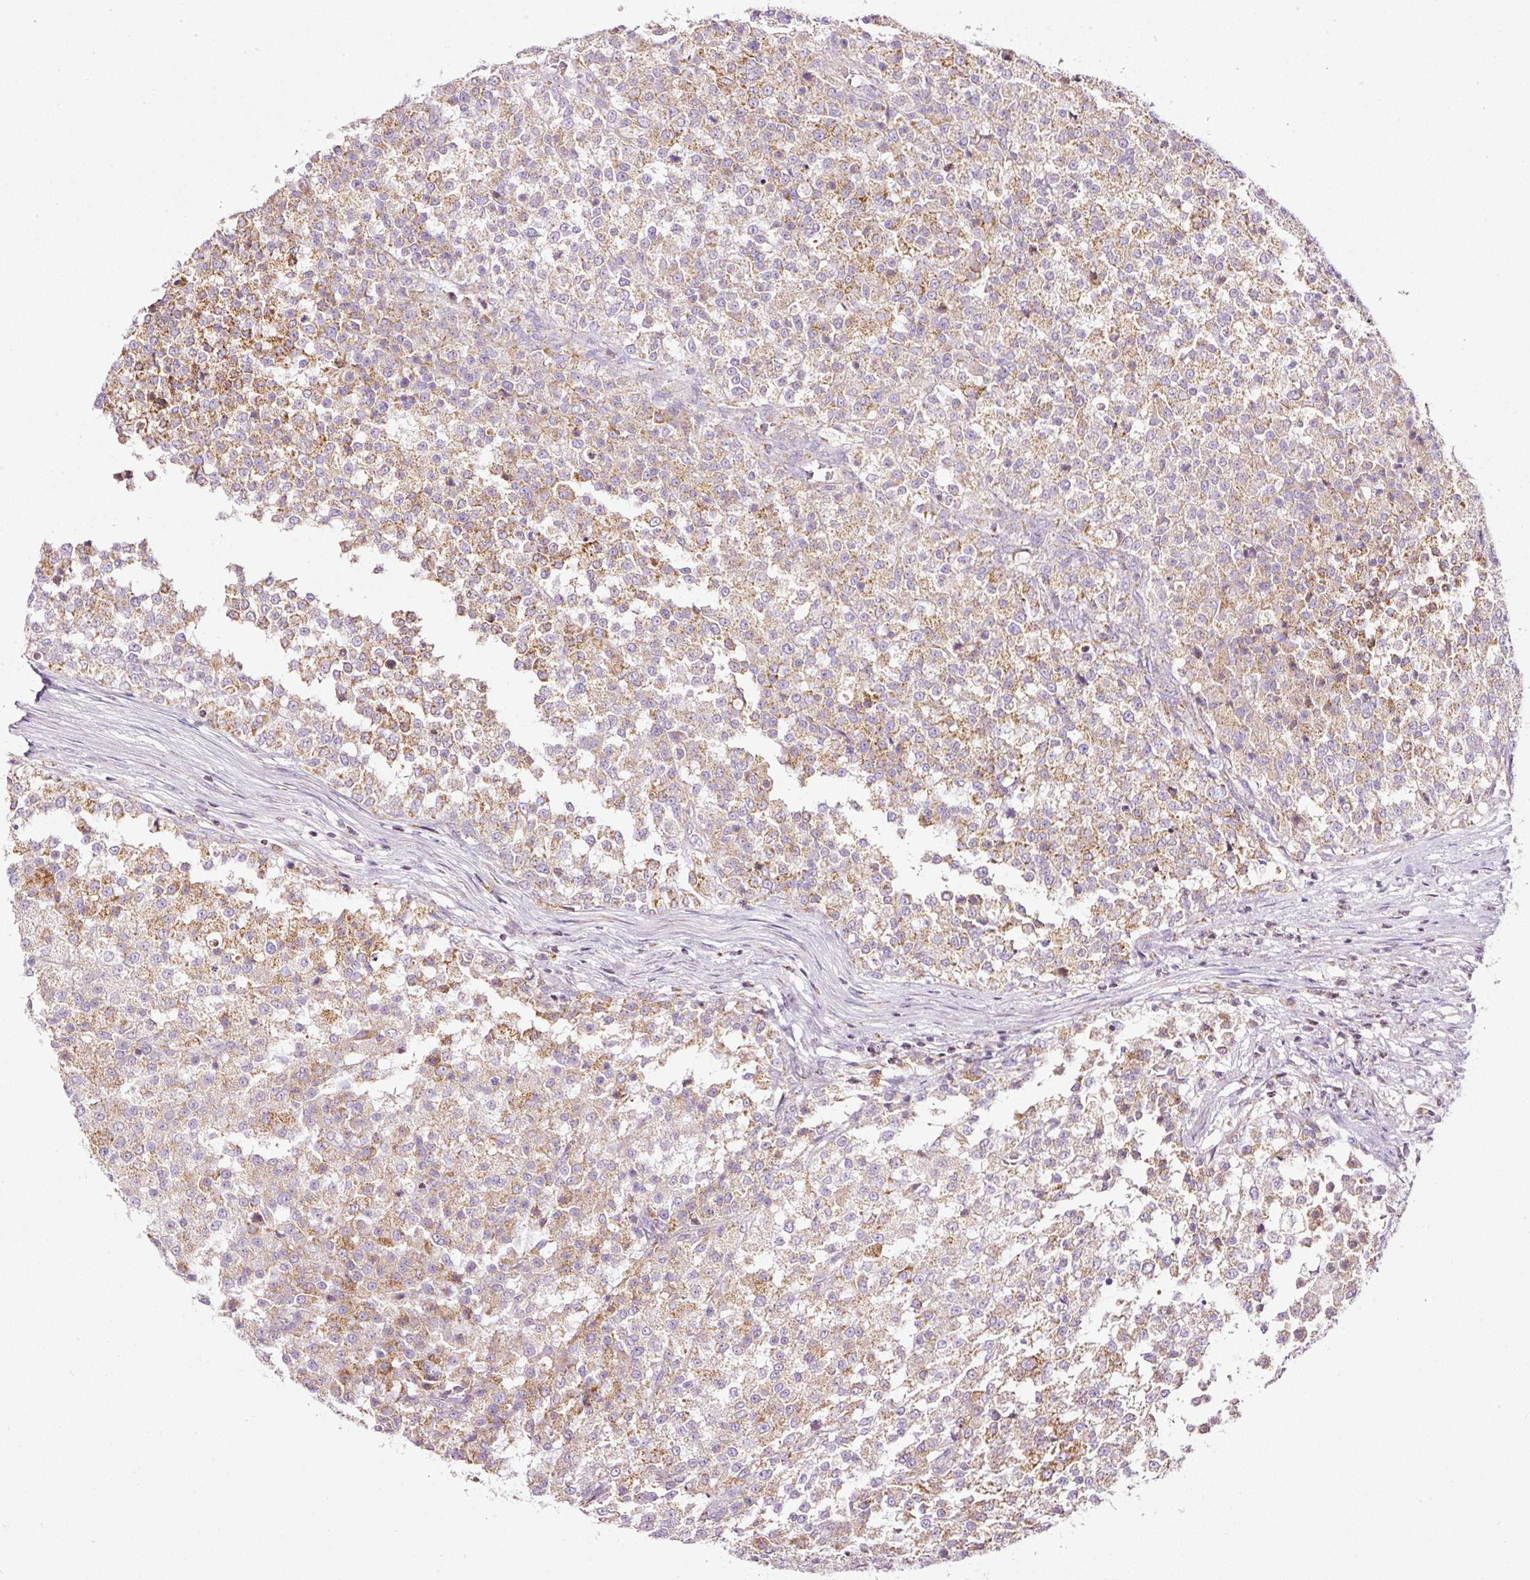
{"staining": {"intensity": "weak", "quantity": ">75%", "location": "cytoplasmic/membranous"}, "tissue": "testis cancer", "cell_type": "Tumor cells", "image_type": "cancer", "snomed": [{"axis": "morphology", "description": "Seminoma, NOS"}, {"axis": "topography", "description": "Testis"}], "caption": "Weak cytoplasmic/membranous positivity is identified in approximately >75% of tumor cells in testis cancer (seminoma). The protein of interest is stained brown, and the nuclei are stained in blue (DAB IHC with brightfield microscopy, high magnification).", "gene": "SDHA", "patient": {"sex": "male", "age": 59}}